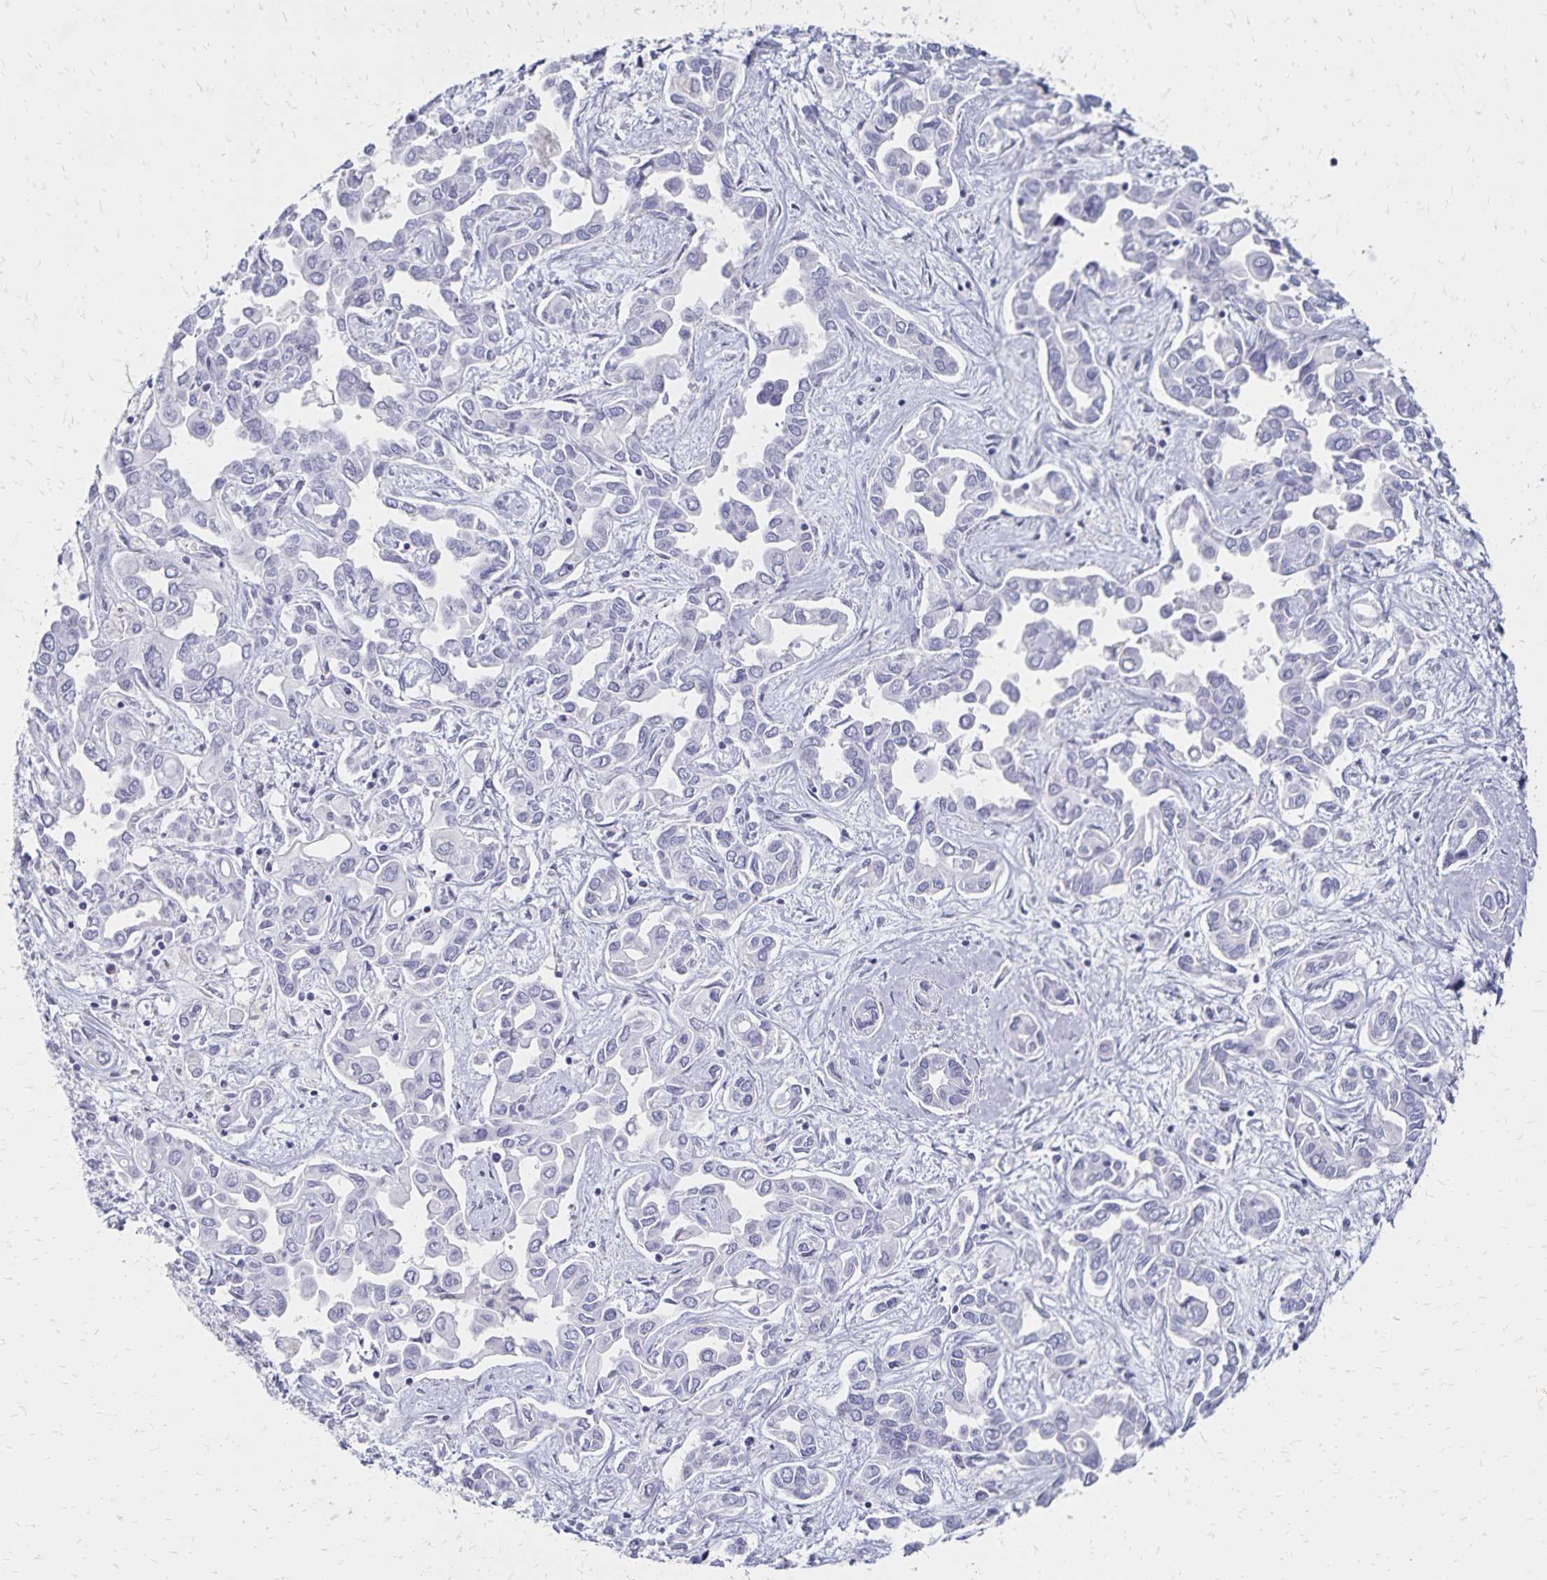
{"staining": {"intensity": "negative", "quantity": "none", "location": "none"}, "tissue": "liver cancer", "cell_type": "Tumor cells", "image_type": "cancer", "snomed": [{"axis": "morphology", "description": "Cholangiocarcinoma"}, {"axis": "topography", "description": "Liver"}], "caption": "The immunohistochemistry (IHC) image has no significant staining in tumor cells of cholangiocarcinoma (liver) tissue.", "gene": "GIP", "patient": {"sex": "female", "age": 64}}